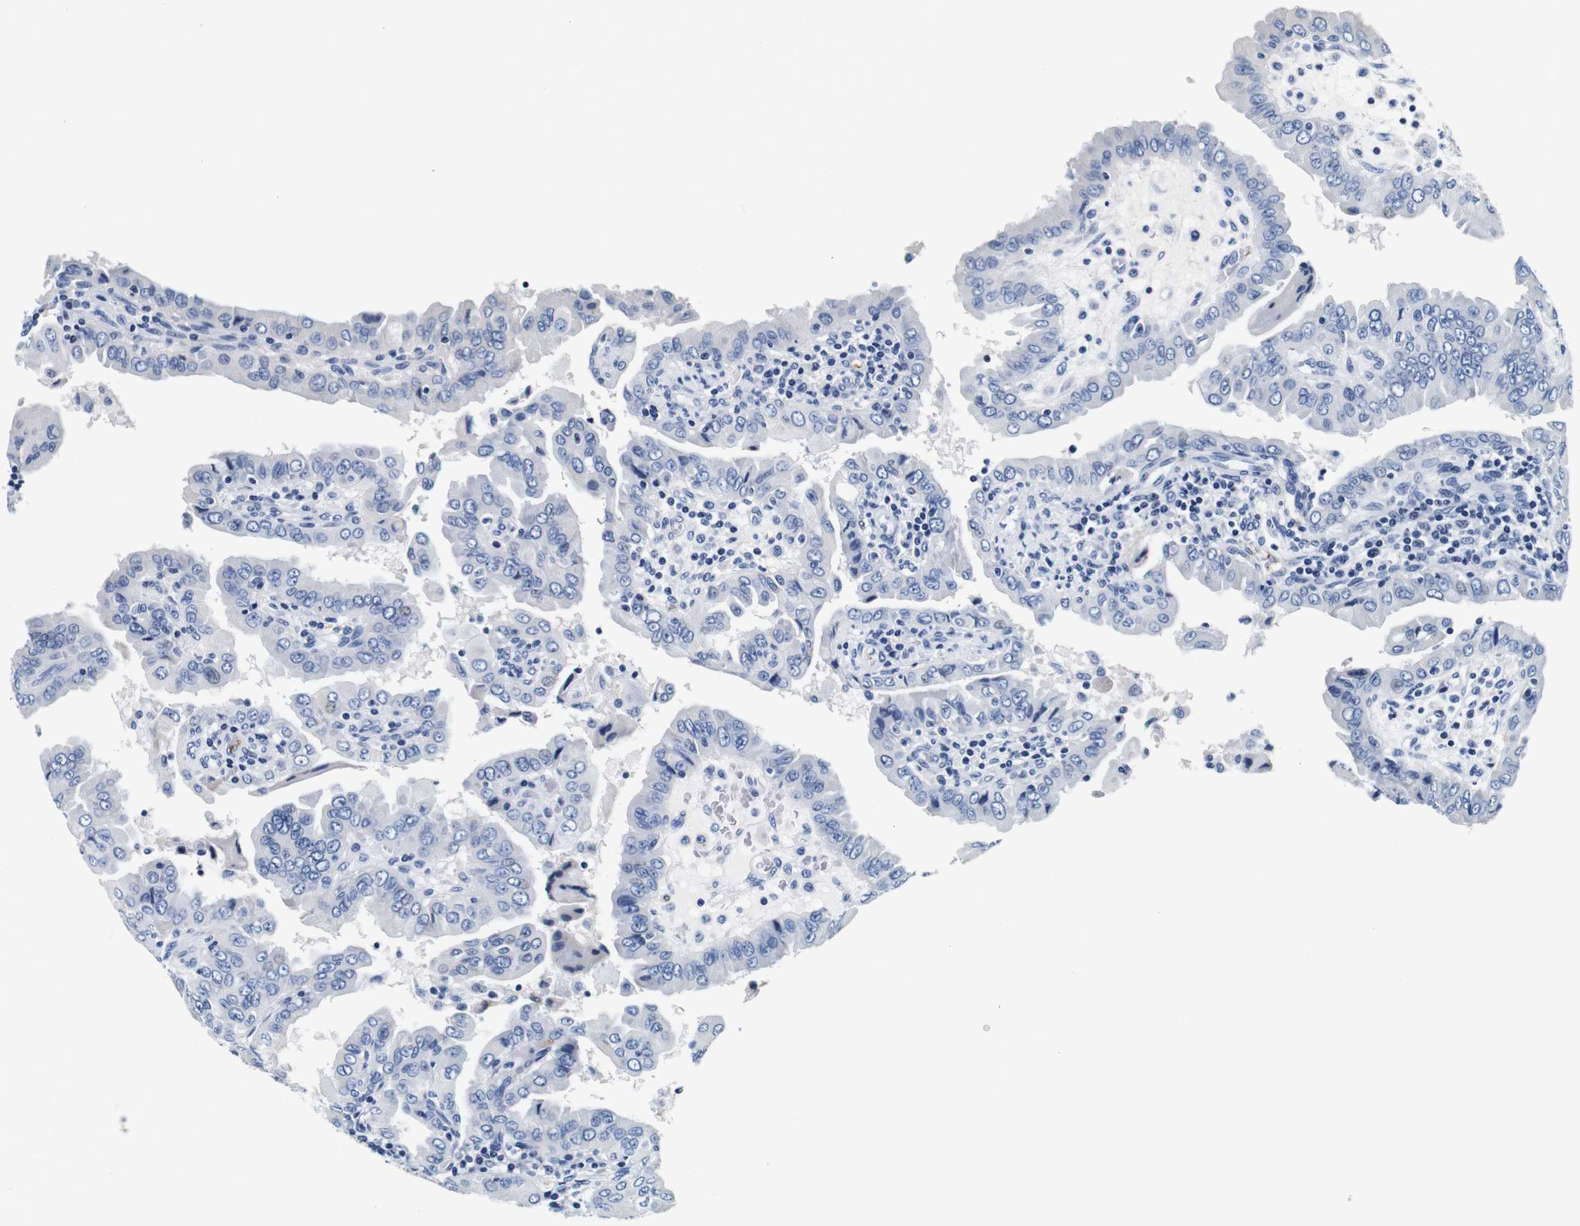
{"staining": {"intensity": "negative", "quantity": "none", "location": "none"}, "tissue": "thyroid cancer", "cell_type": "Tumor cells", "image_type": "cancer", "snomed": [{"axis": "morphology", "description": "Papillary adenocarcinoma, NOS"}, {"axis": "topography", "description": "Thyroid gland"}], "caption": "Immunohistochemistry (IHC) image of human papillary adenocarcinoma (thyroid) stained for a protein (brown), which demonstrates no staining in tumor cells.", "gene": "GP1BA", "patient": {"sex": "male", "age": 33}}